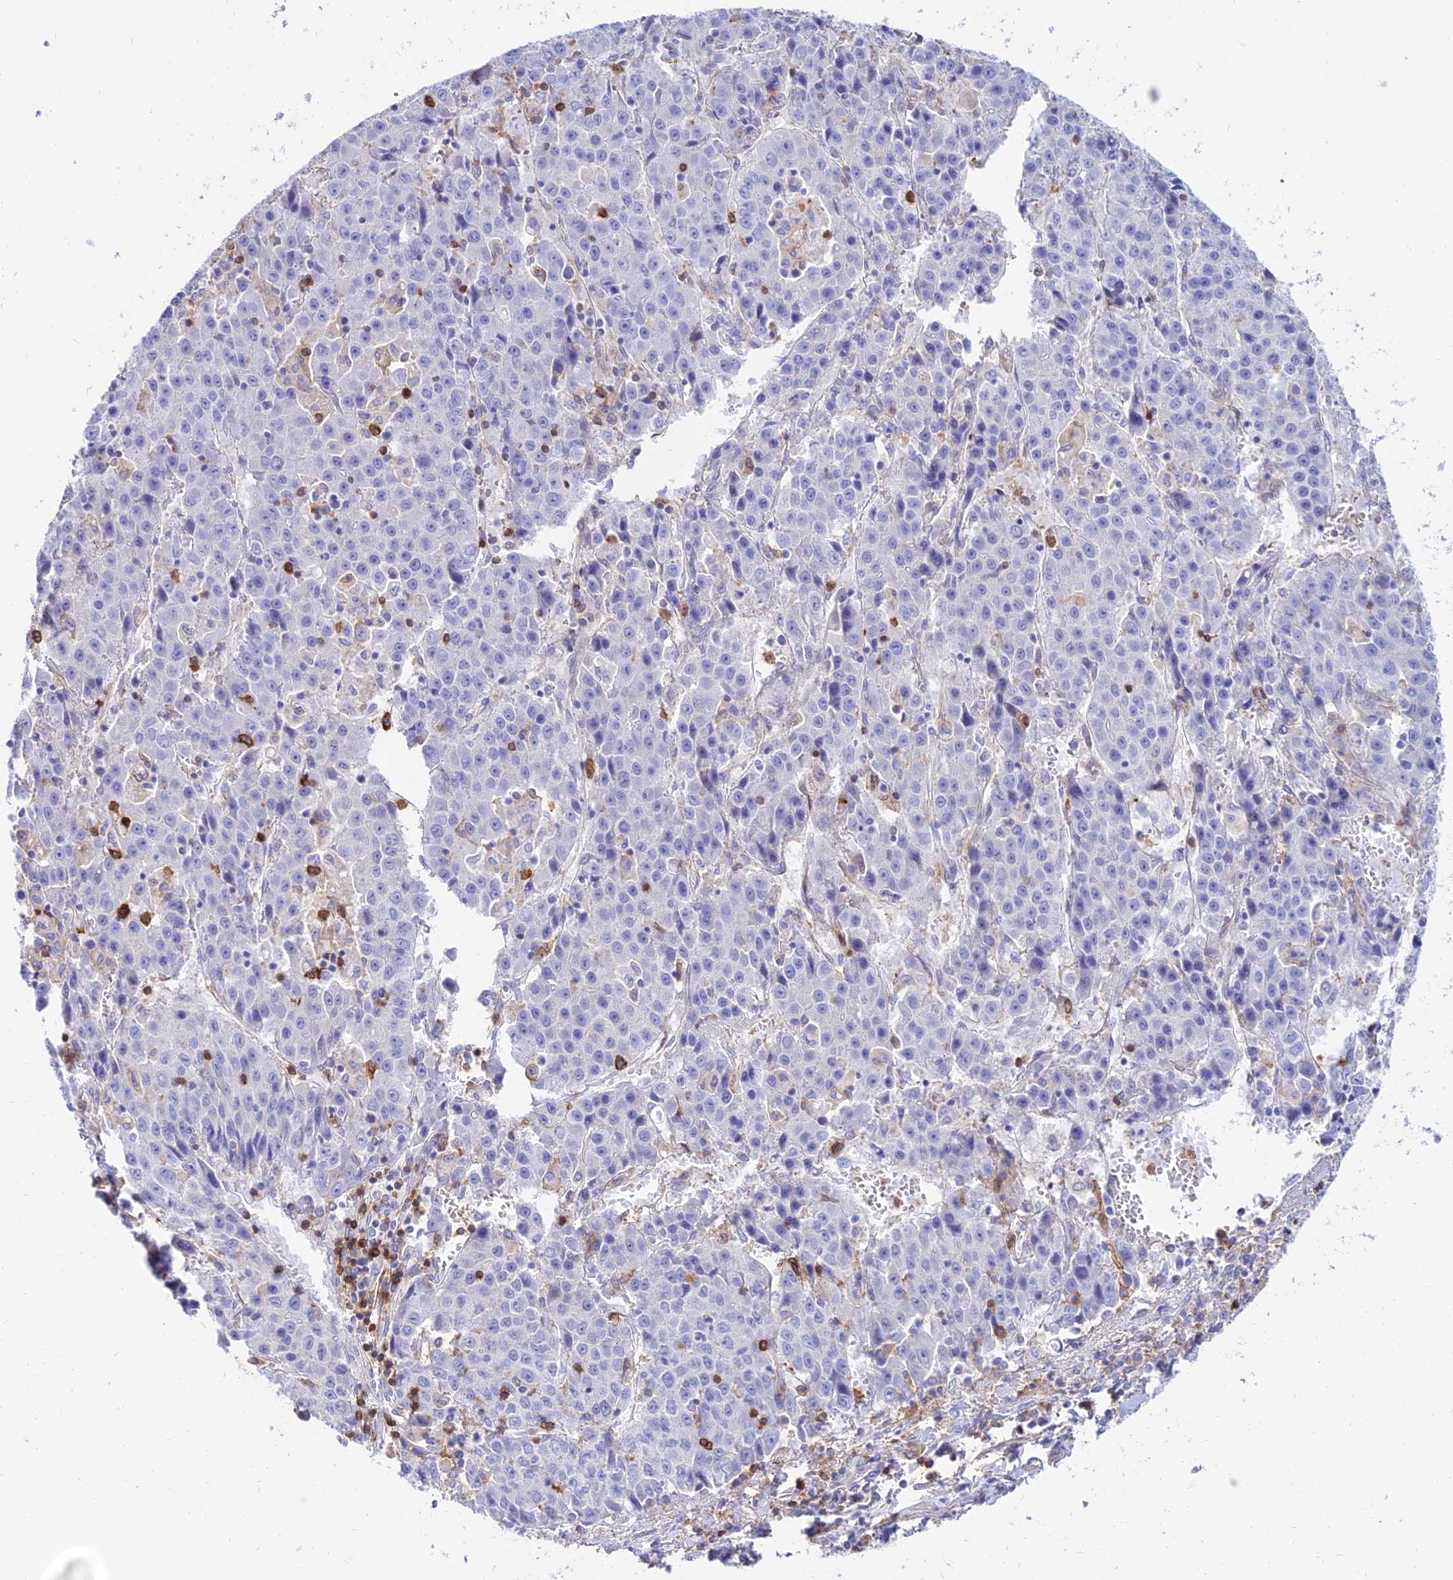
{"staining": {"intensity": "negative", "quantity": "none", "location": "none"}, "tissue": "liver cancer", "cell_type": "Tumor cells", "image_type": "cancer", "snomed": [{"axis": "morphology", "description": "Carcinoma, Hepatocellular, NOS"}, {"axis": "topography", "description": "Liver"}], "caption": "DAB immunohistochemical staining of human liver cancer shows no significant positivity in tumor cells.", "gene": "SREK1IP1", "patient": {"sex": "female", "age": 53}}